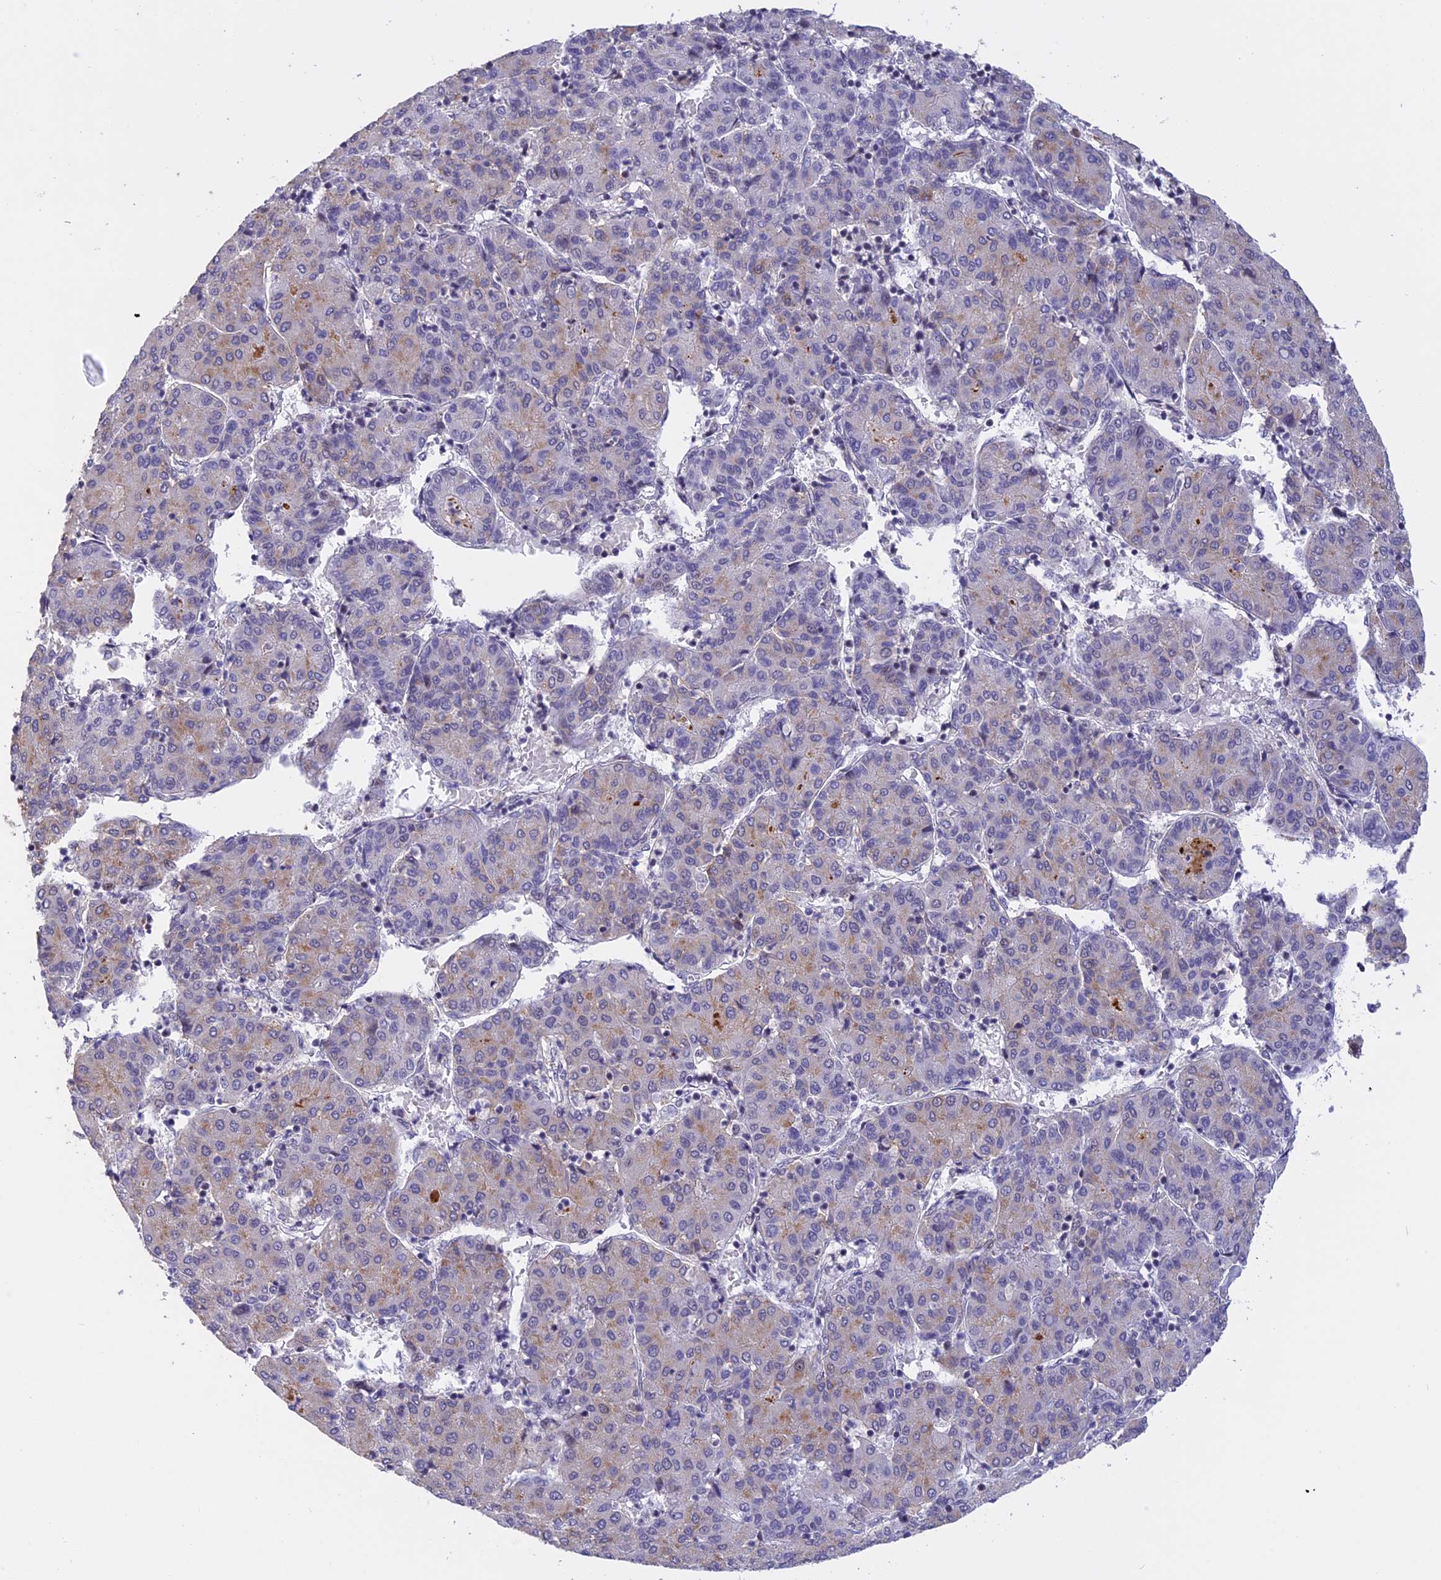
{"staining": {"intensity": "weak", "quantity": "<25%", "location": "cytoplasmic/membranous"}, "tissue": "liver cancer", "cell_type": "Tumor cells", "image_type": "cancer", "snomed": [{"axis": "morphology", "description": "Carcinoma, Hepatocellular, NOS"}, {"axis": "topography", "description": "Liver"}], "caption": "IHC photomicrograph of liver cancer stained for a protein (brown), which shows no staining in tumor cells.", "gene": "POLR2C", "patient": {"sex": "male", "age": 65}}